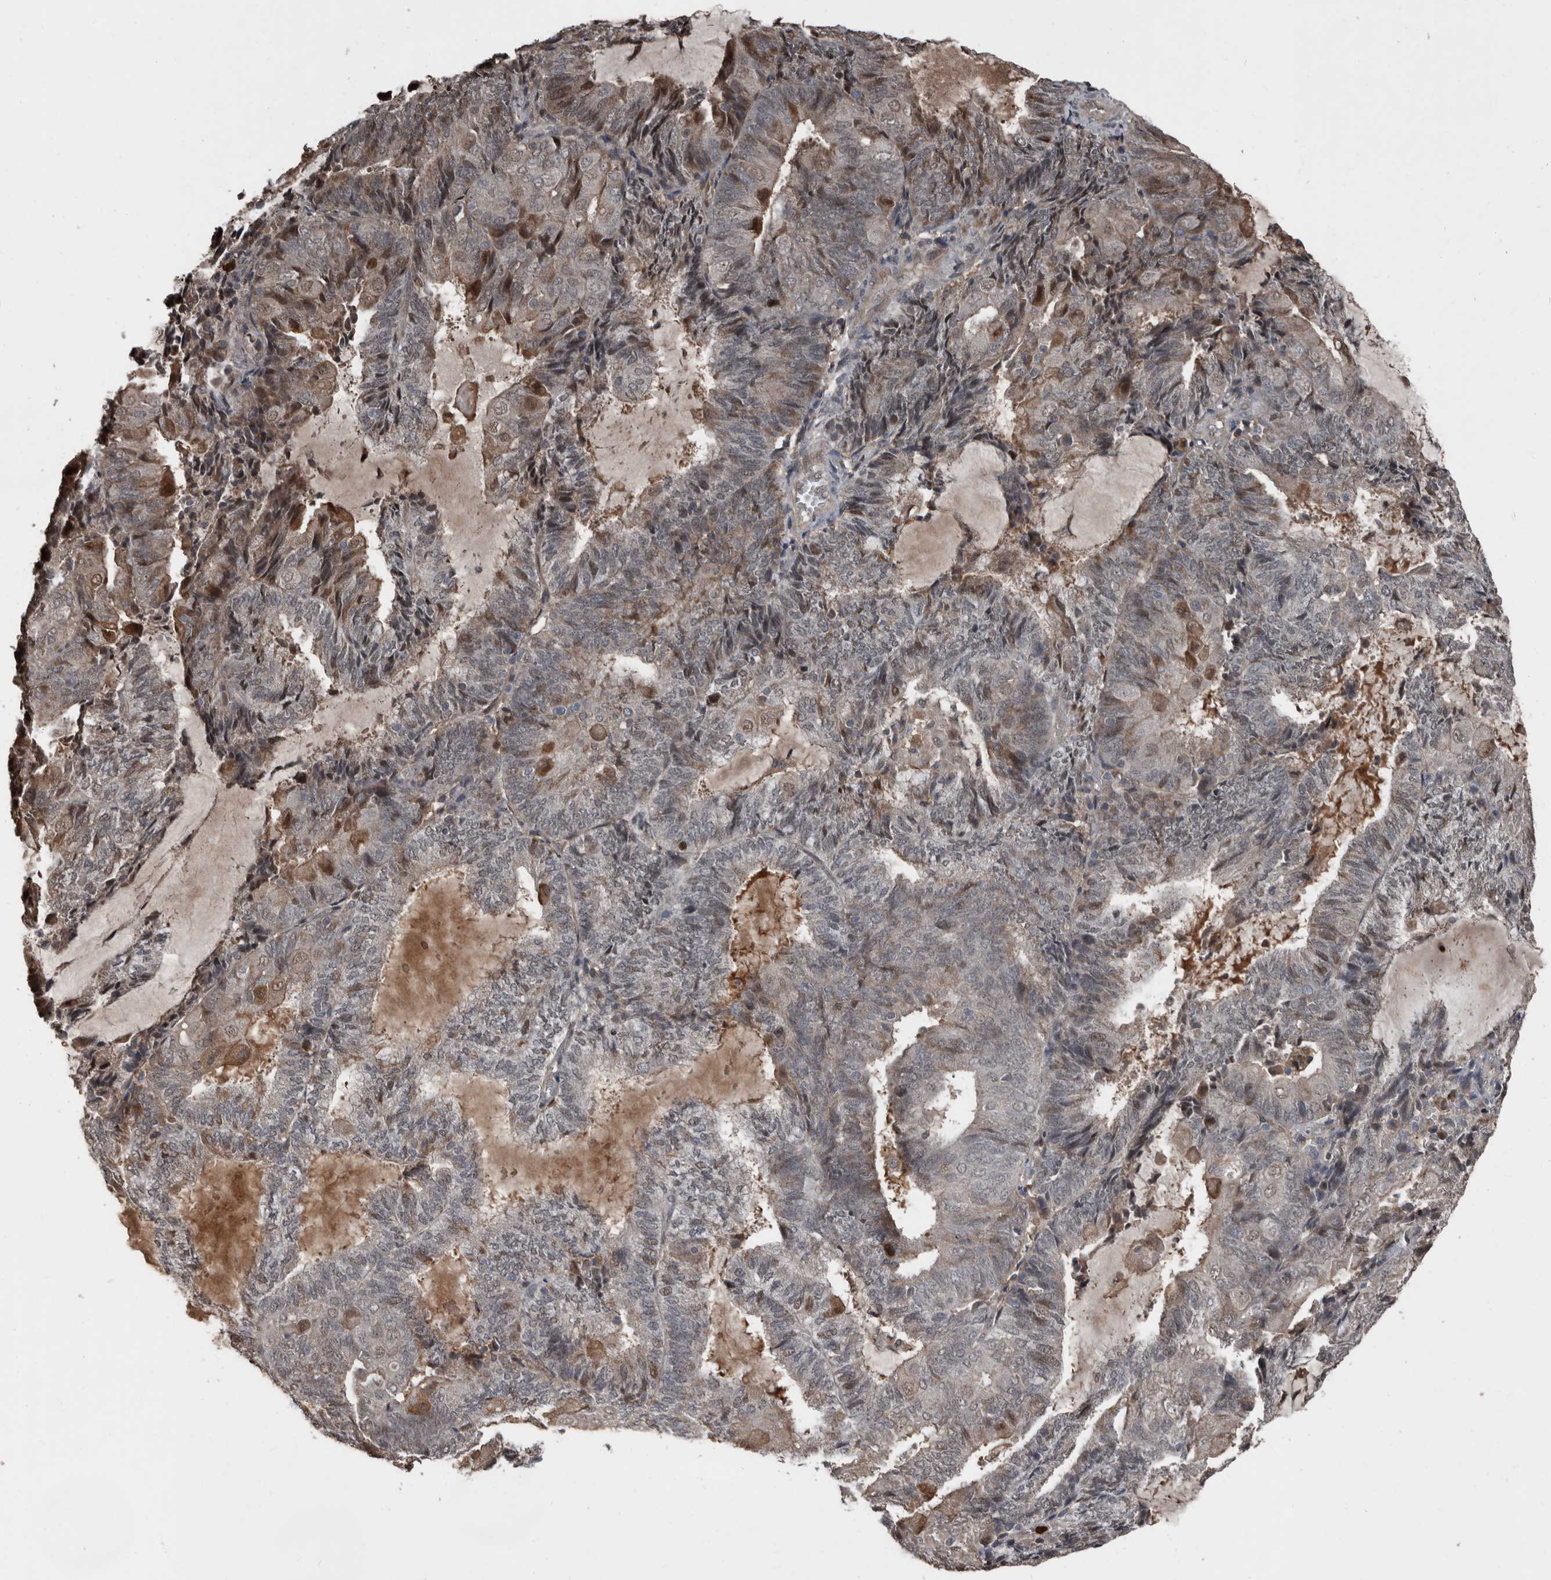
{"staining": {"intensity": "moderate", "quantity": "<25%", "location": "nuclear"}, "tissue": "endometrial cancer", "cell_type": "Tumor cells", "image_type": "cancer", "snomed": [{"axis": "morphology", "description": "Adenocarcinoma, NOS"}, {"axis": "topography", "description": "Endometrium"}], "caption": "Human endometrial cancer (adenocarcinoma) stained for a protein (brown) shows moderate nuclear positive expression in approximately <25% of tumor cells.", "gene": "FSBP", "patient": {"sex": "female", "age": 81}}